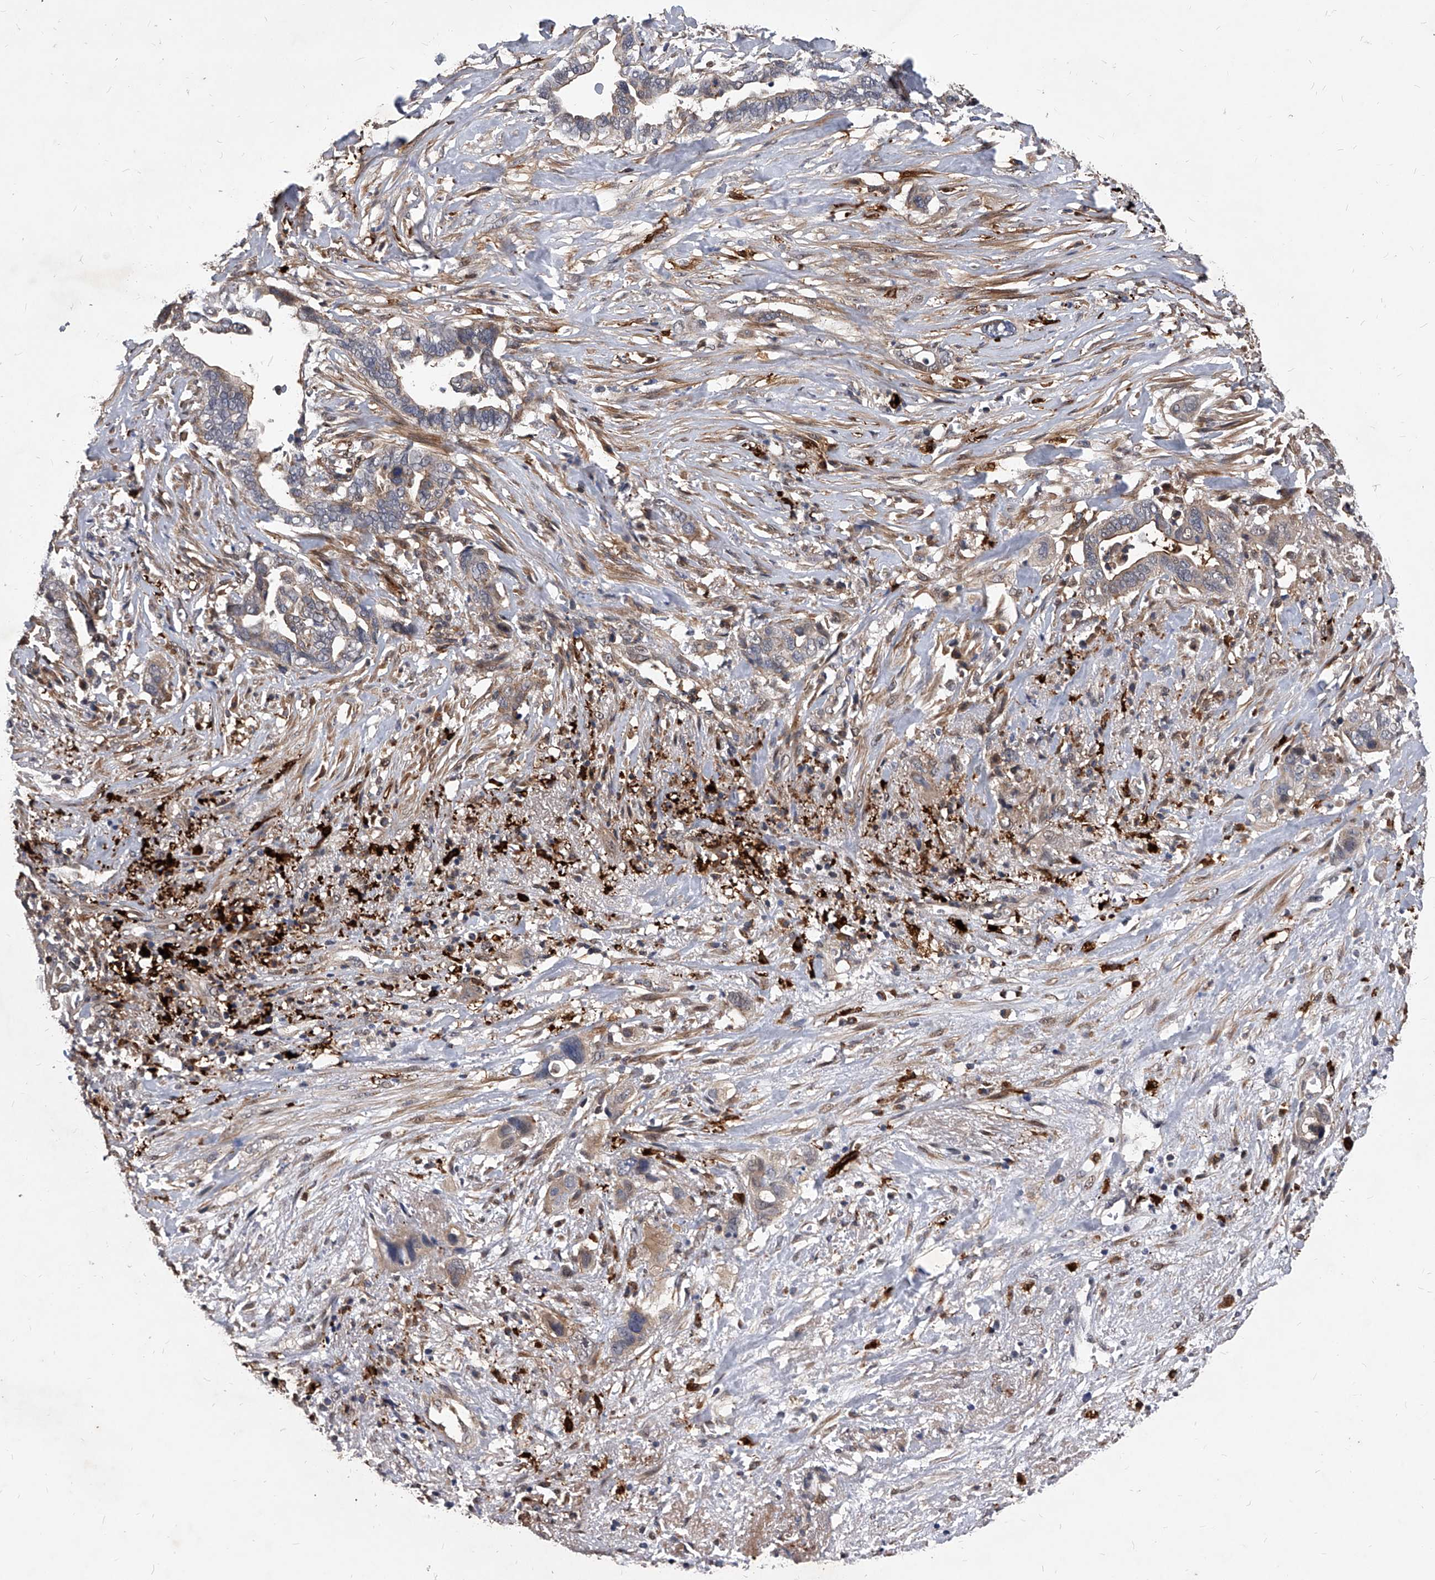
{"staining": {"intensity": "weak", "quantity": "25%-75%", "location": "cytoplasmic/membranous"}, "tissue": "liver cancer", "cell_type": "Tumor cells", "image_type": "cancer", "snomed": [{"axis": "morphology", "description": "Cholangiocarcinoma"}, {"axis": "topography", "description": "Liver"}], "caption": "Brown immunohistochemical staining in liver cancer (cholangiocarcinoma) shows weak cytoplasmic/membranous expression in approximately 25%-75% of tumor cells.", "gene": "SOBP", "patient": {"sex": "female", "age": 79}}